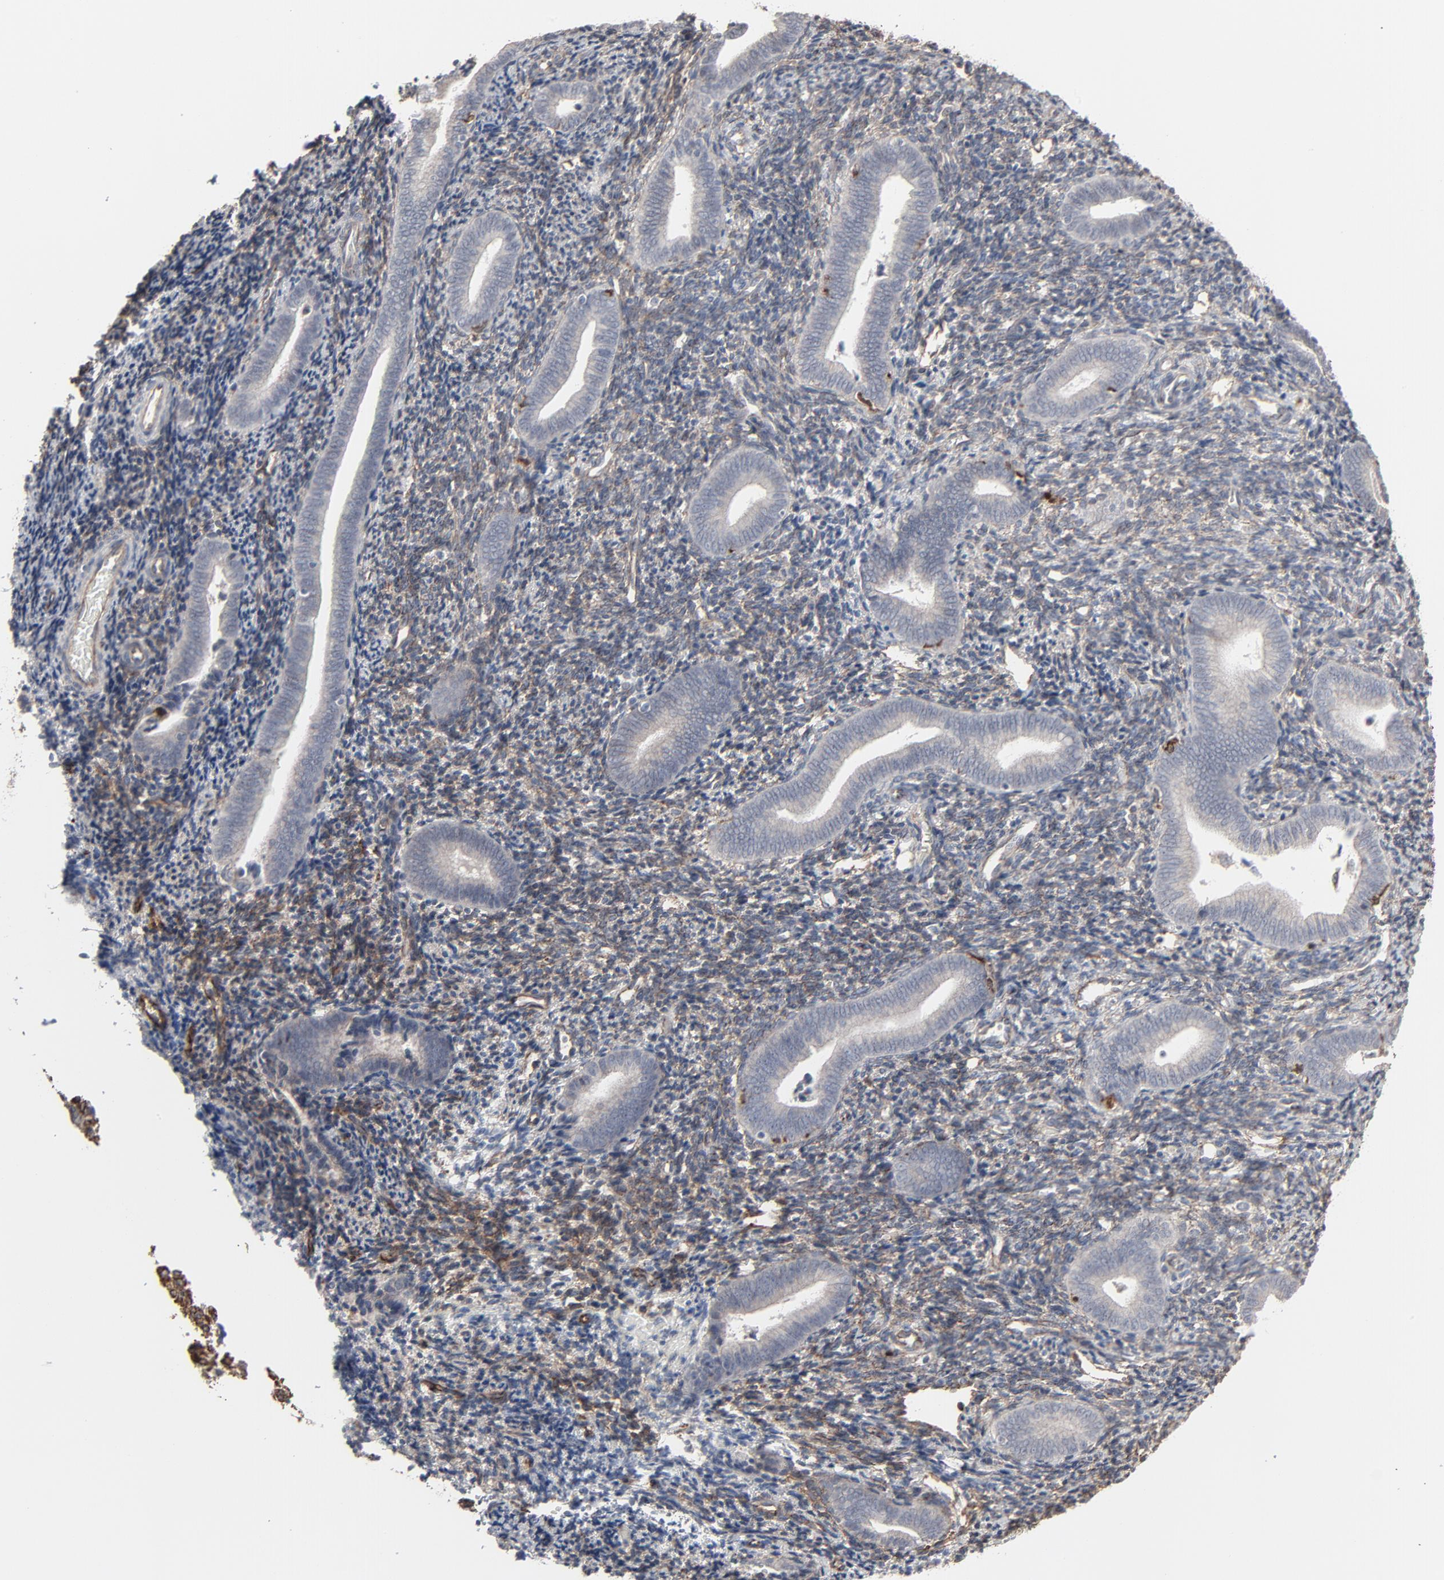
{"staining": {"intensity": "moderate", "quantity": ">75%", "location": "cytoplasmic/membranous"}, "tissue": "endometrium", "cell_type": "Cells in endometrial stroma", "image_type": "normal", "snomed": [{"axis": "morphology", "description": "Normal tissue, NOS"}, {"axis": "topography", "description": "Uterus"}, {"axis": "topography", "description": "Endometrium"}], "caption": "Unremarkable endometrium was stained to show a protein in brown. There is medium levels of moderate cytoplasmic/membranous positivity in approximately >75% of cells in endometrial stroma. The staining was performed using DAB (3,3'-diaminobenzidine), with brown indicating positive protein expression. Nuclei are stained blue with hematoxylin.", "gene": "CTNND1", "patient": {"sex": "female", "age": 33}}